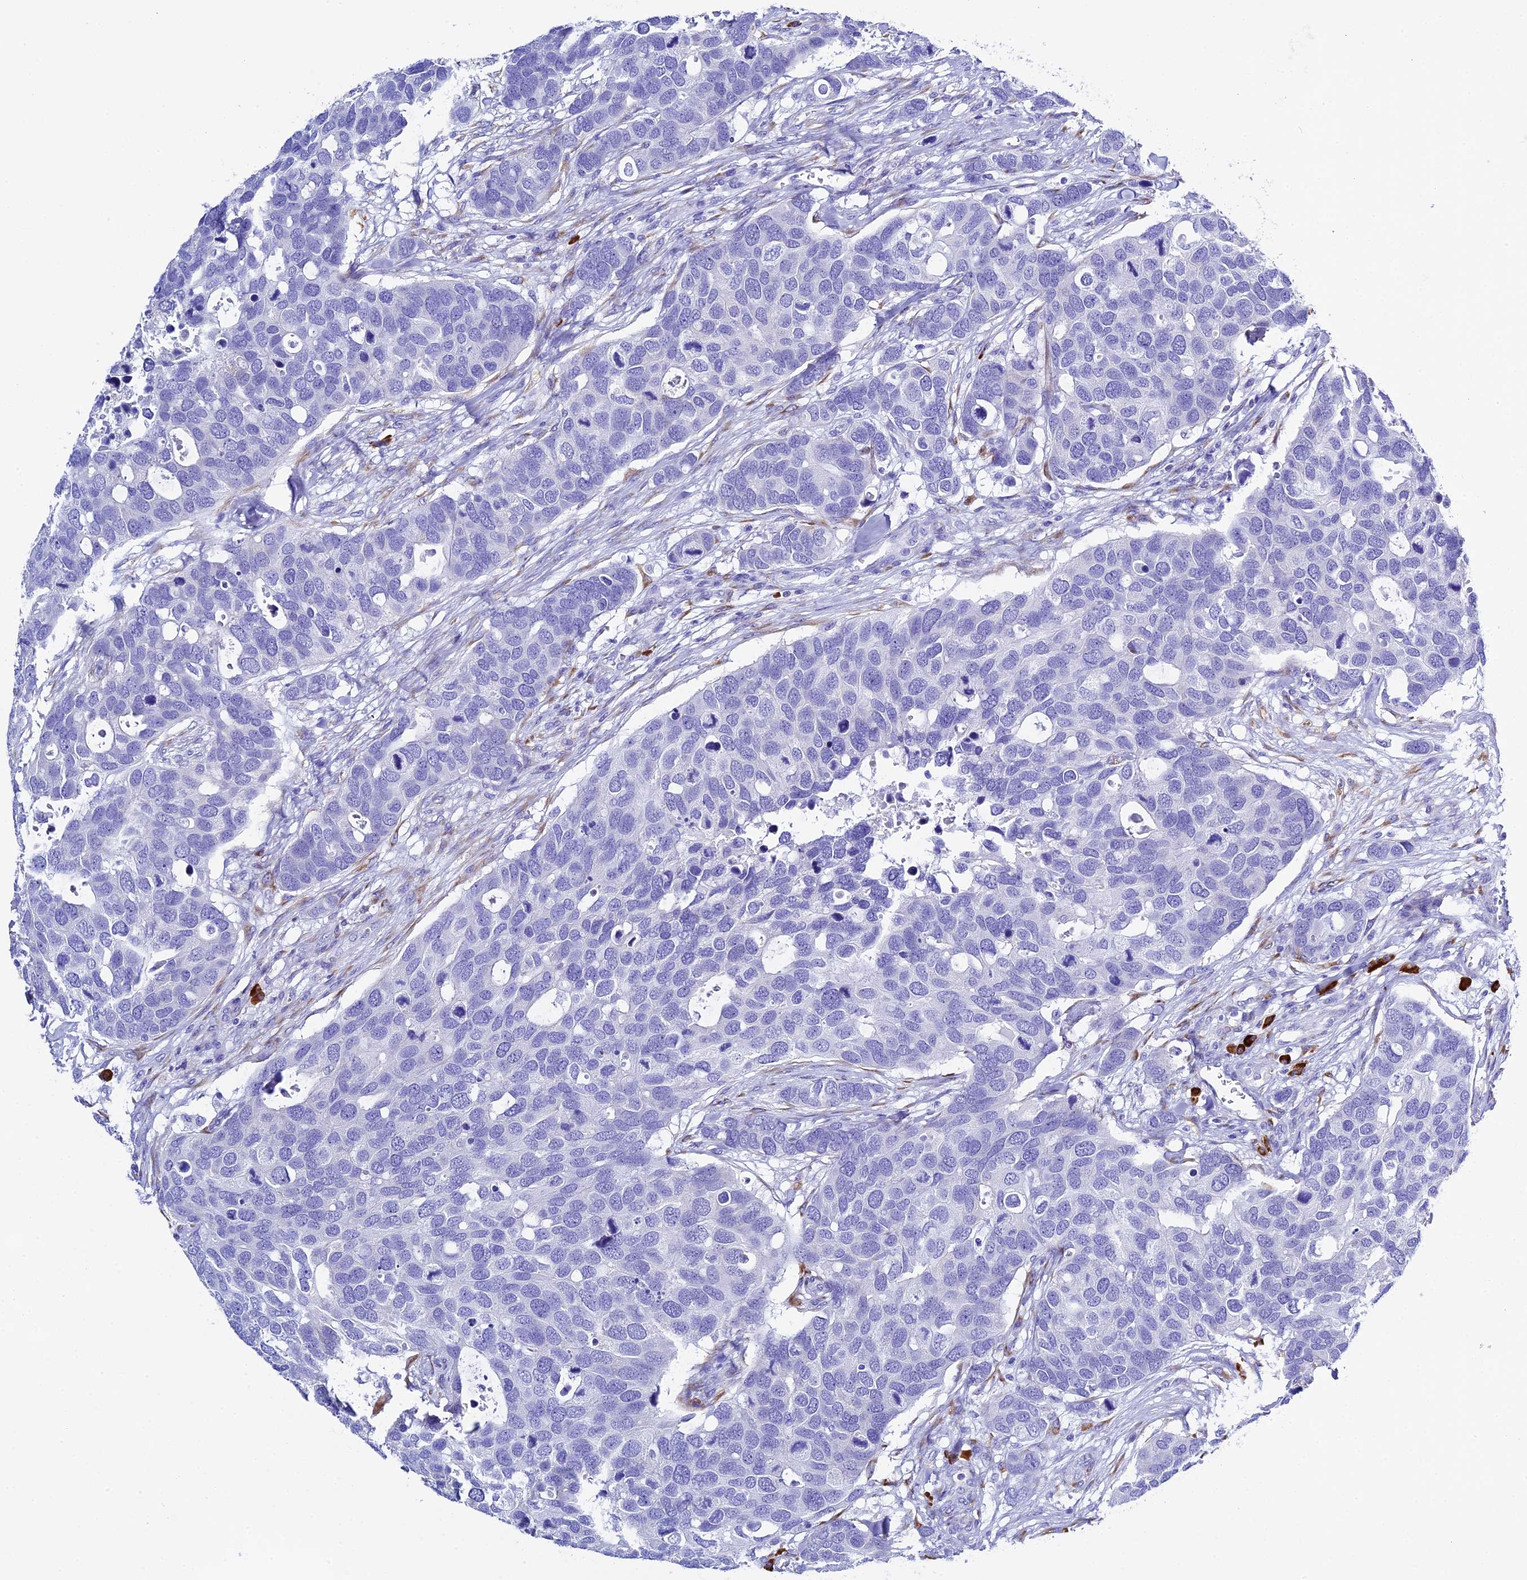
{"staining": {"intensity": "negative", "quantity": "none", "location": "none"}, "tissue": "breast cancer", "cell_type": "Tumor cells", "image_type": "cancer", "snomed": [{"axis": "morphology", "description": "Duct carcinoma"}, {"axis": "topography", "description": "Breast"}], "caption": "Image shows no protein expression in tumor cells of breast cancer tissue.", "gene": "FKBP11", "patient": {"sex": "female", "age": 83}}